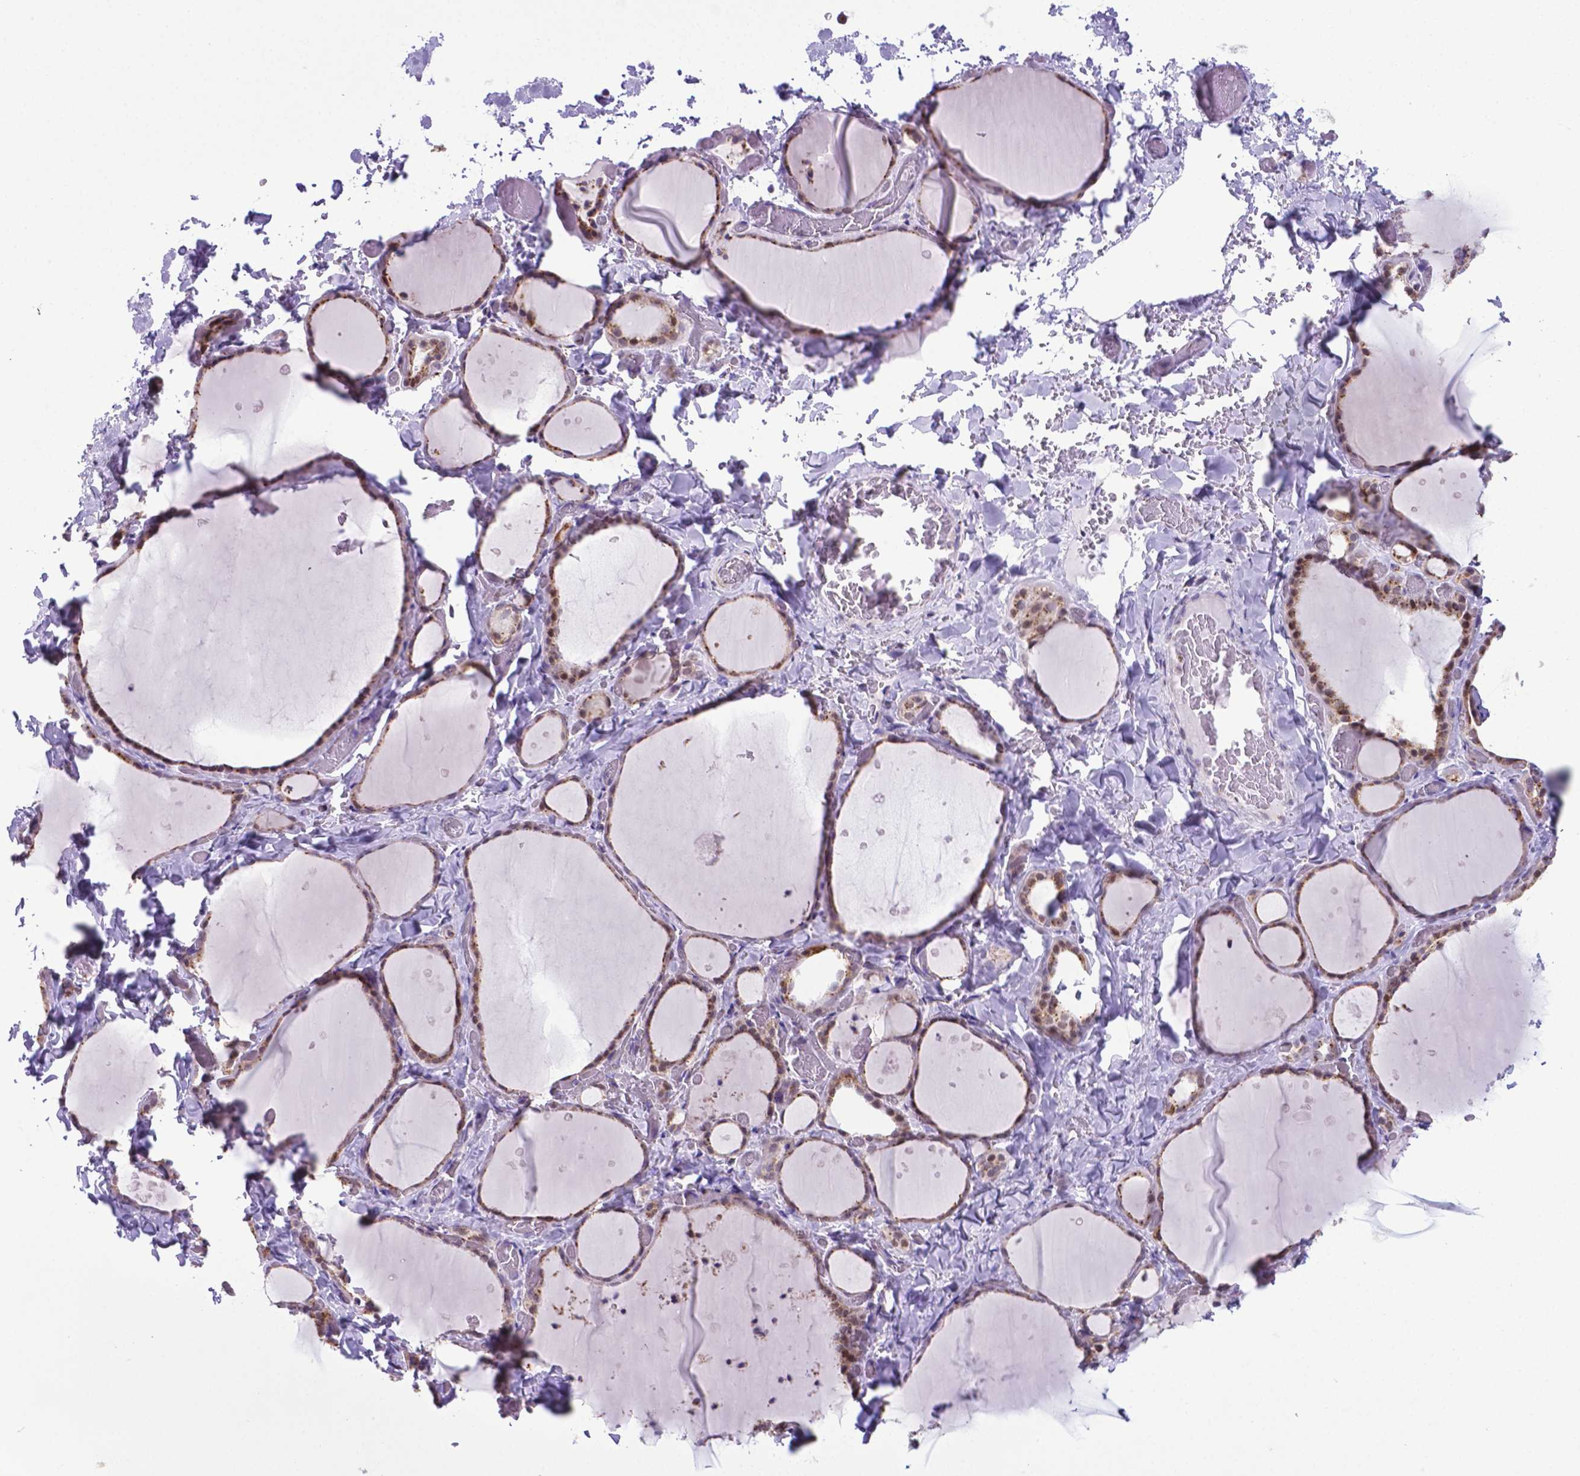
{"staining": {"intensity": "moderate", "quantity": "25%-75%", "location": "cytoplasmic/membranous,nuclear"}, "tissue": "thyroid gland", "cell_type": "Glandular cells", "image_type": "normal", "snomed": [{"axis": "morphology", "description": "Normal tissue, NOS"}, {"axis": "topography", "description": "Thyroid gland"}], "caption": "Moderate cytoplasmic/membranous,nuclear protein positivity is present in about 25%-75% of glandular cells in thyroid gland. (Brightfield microscopy of DAB IHC at high magnification).", "gene": "MRPL10", "patient": {"sex": "female", "age": 36}}